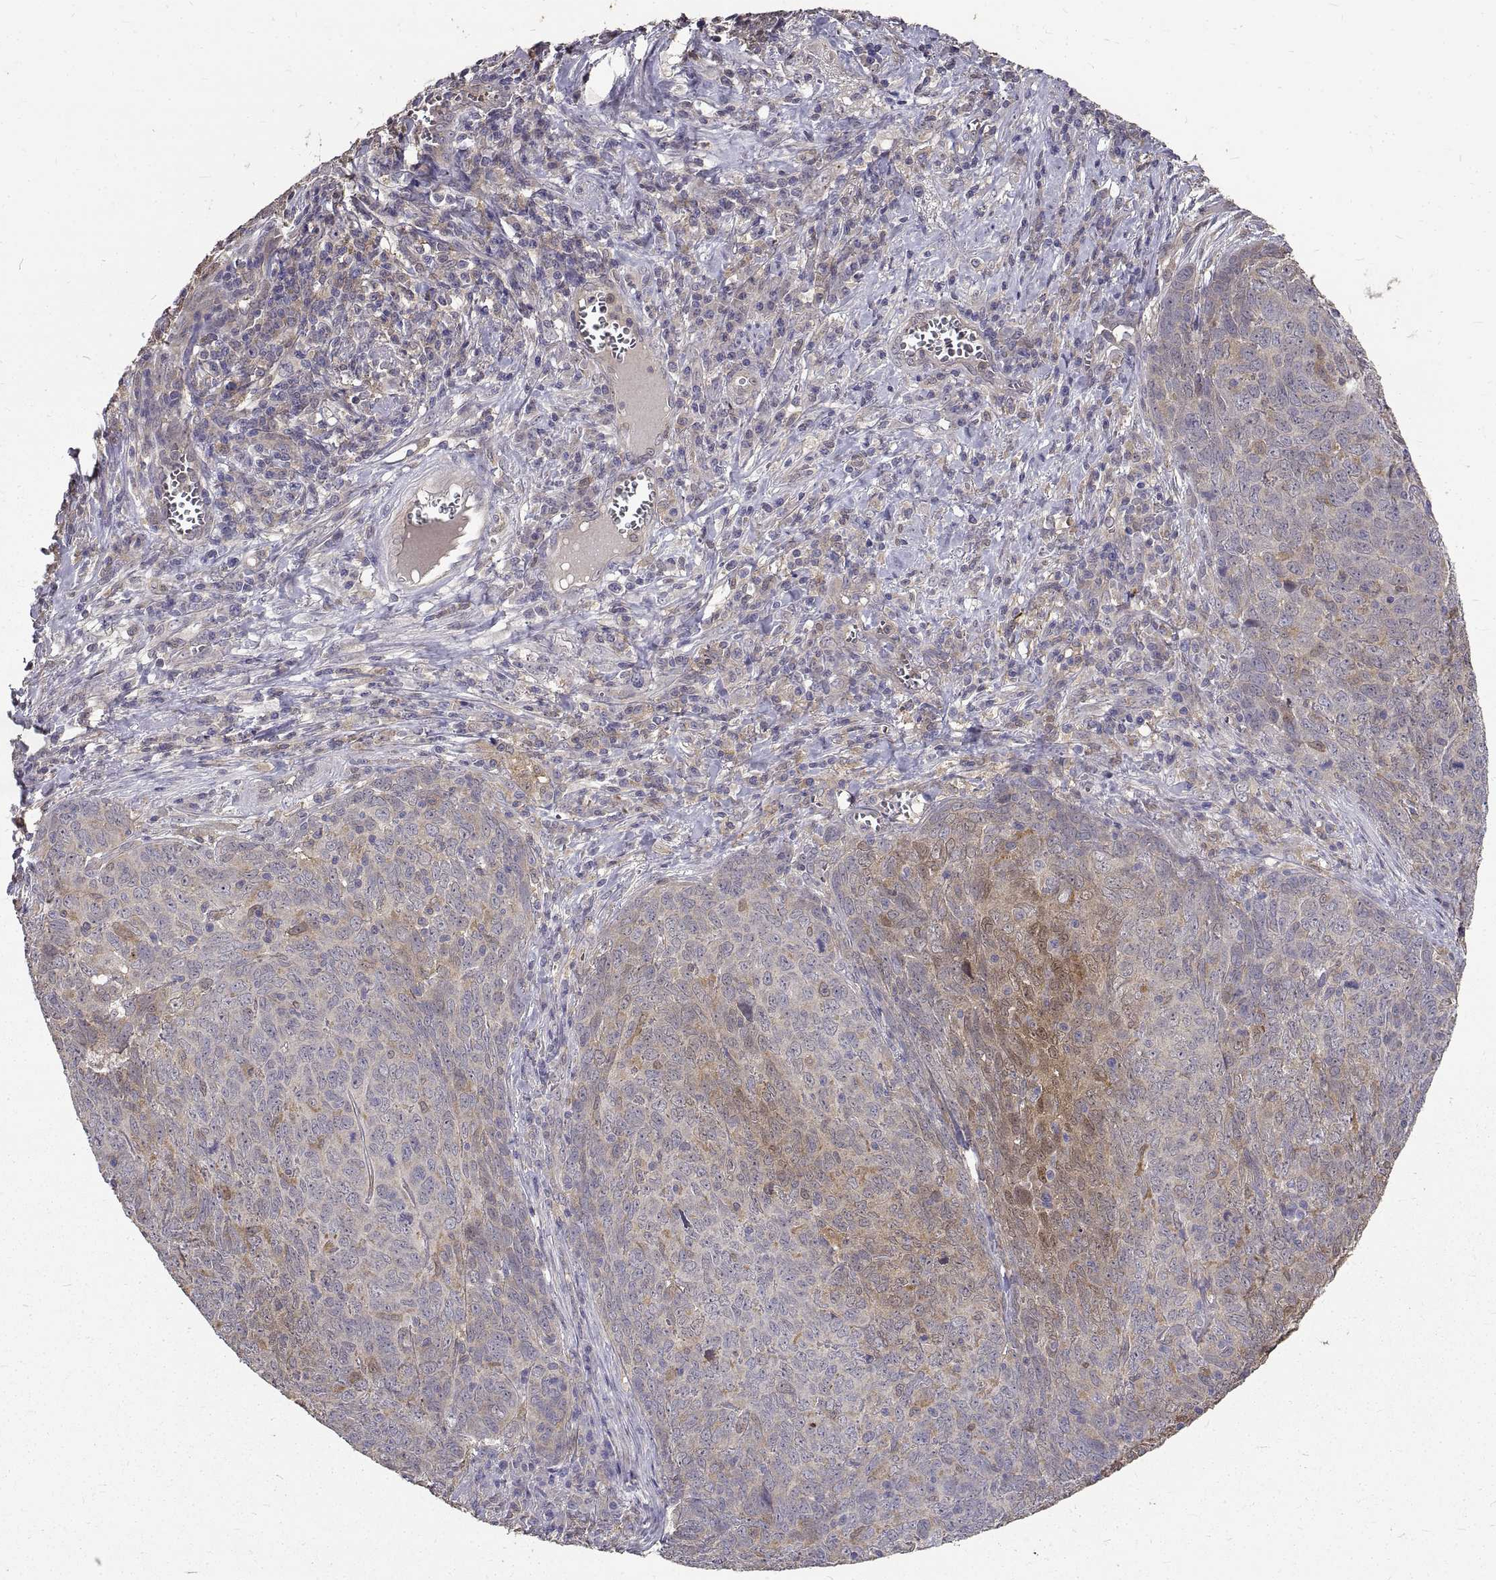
{"staining": {"intensity": "moderate", "quantity": "<25%", "location": "cytoplasmic/membranous"}, "tissue": "skin cancer", "cell_type": "Tumor cells", "image_type": "cancer", "snomed": [{"axis": "morphology", "description": "Squamous cell carcinoma, NOS"}, {"axis": "topography", "description": "Skin"}, {"axis": "topography", "description": "Anal"}], "caption": "Human squamous cell carcinoma (skin) stained with a protein marker displays moderate staining in tumor cells.", "gene": "PEA15", "patient": {"sex": "female", "age": 51}}